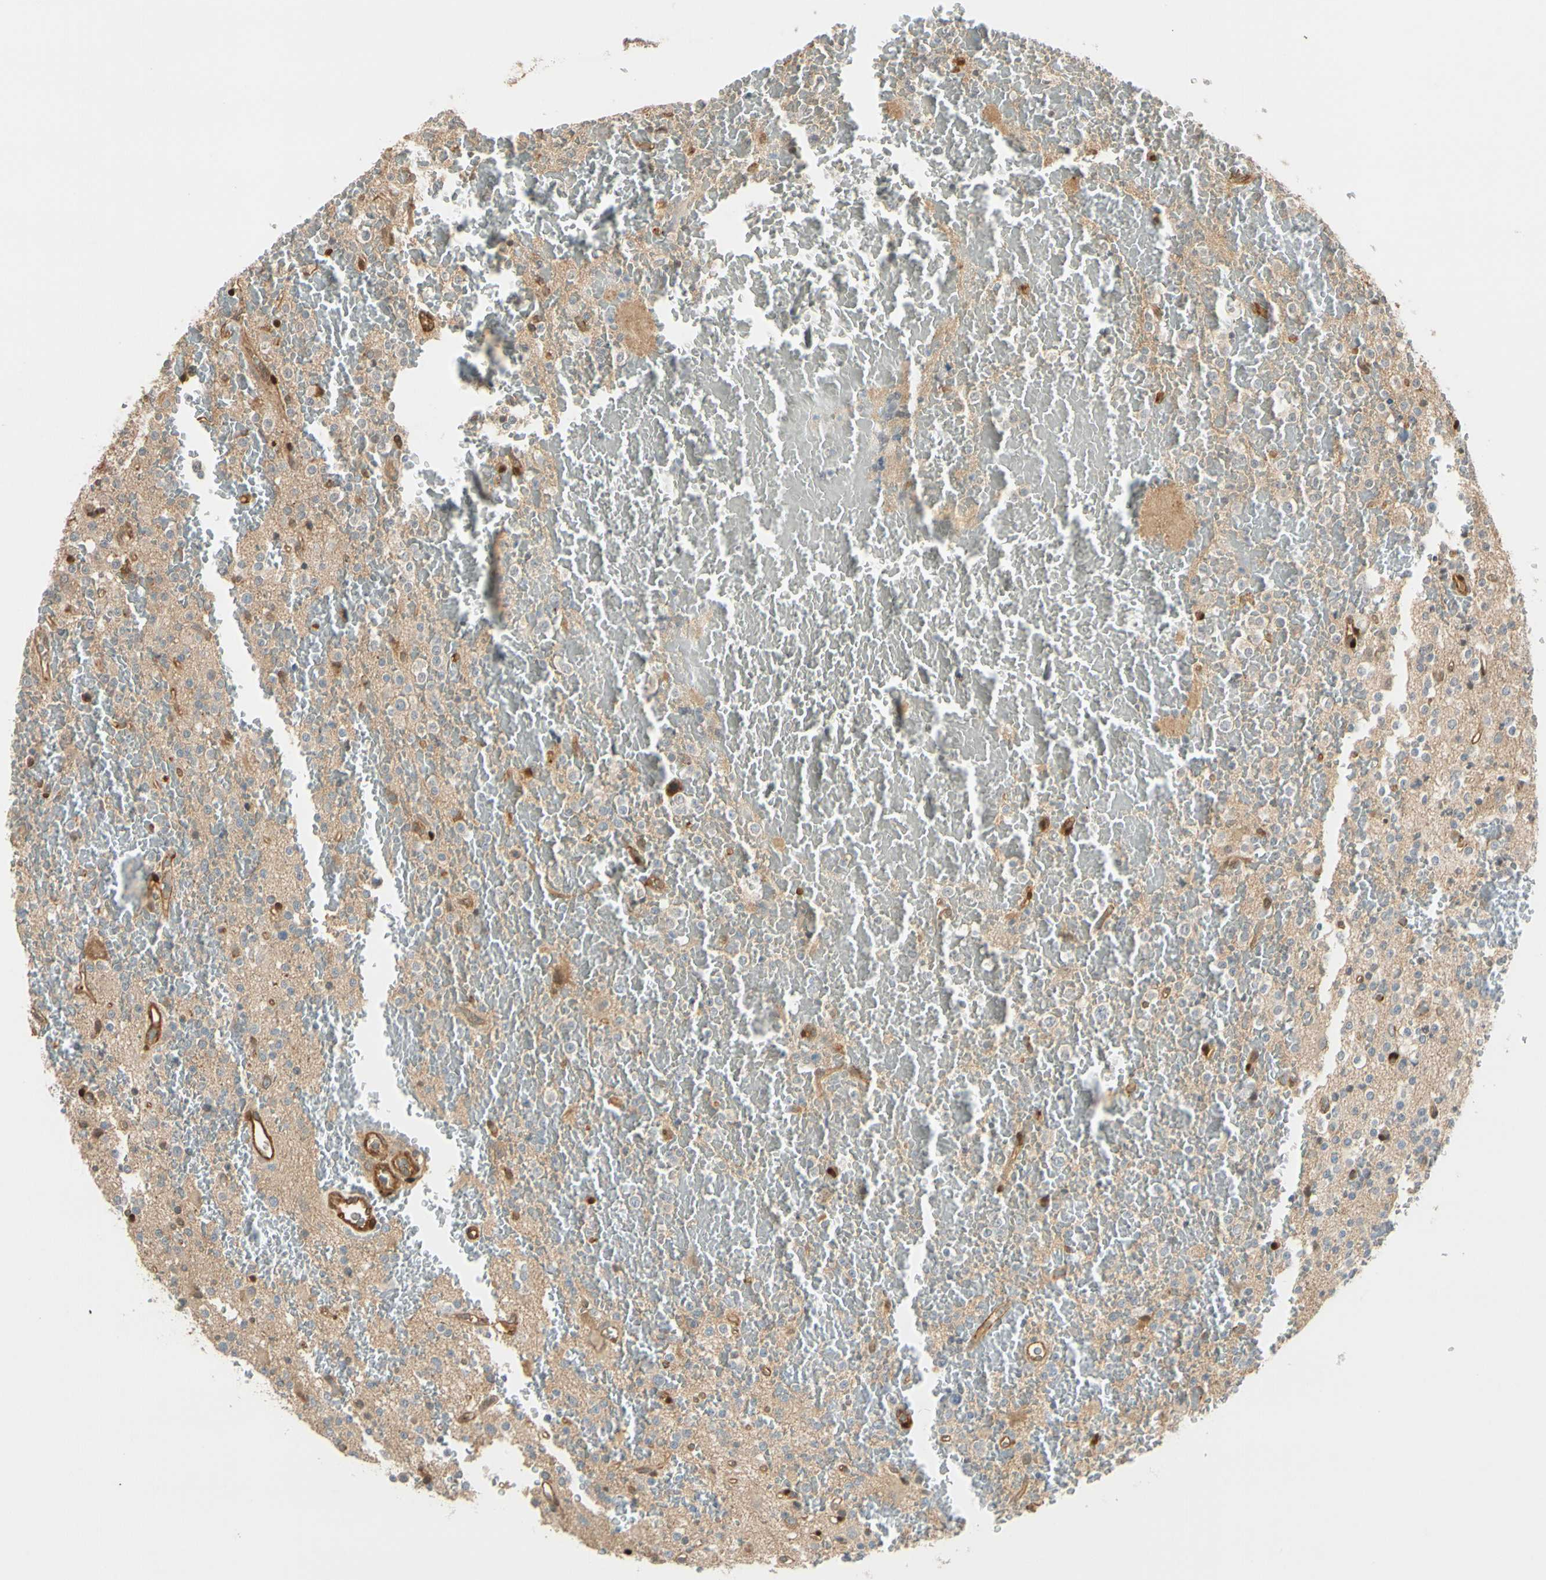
{"staining": {"intensity": "negative", "quantity": "none", "location": "none"}, "tissue": "glioma", "cell_type": "Tumor cells", "image_type": "cancer", "snomed": [{"axis": "morphology", "description": "Glioma, malignant, High grade"}, {"axis": "topography", "description": "Brain"}], "caption": "Immunohistochemistry histopathology image of neoplastic tissue: glioma stained with DAB (3,3'-diaminobenzidine) exhibits no significant protein positivity in tumor cells.", "gene": "RASGRF1", "patient": {"sex": "male", "age": 47}}